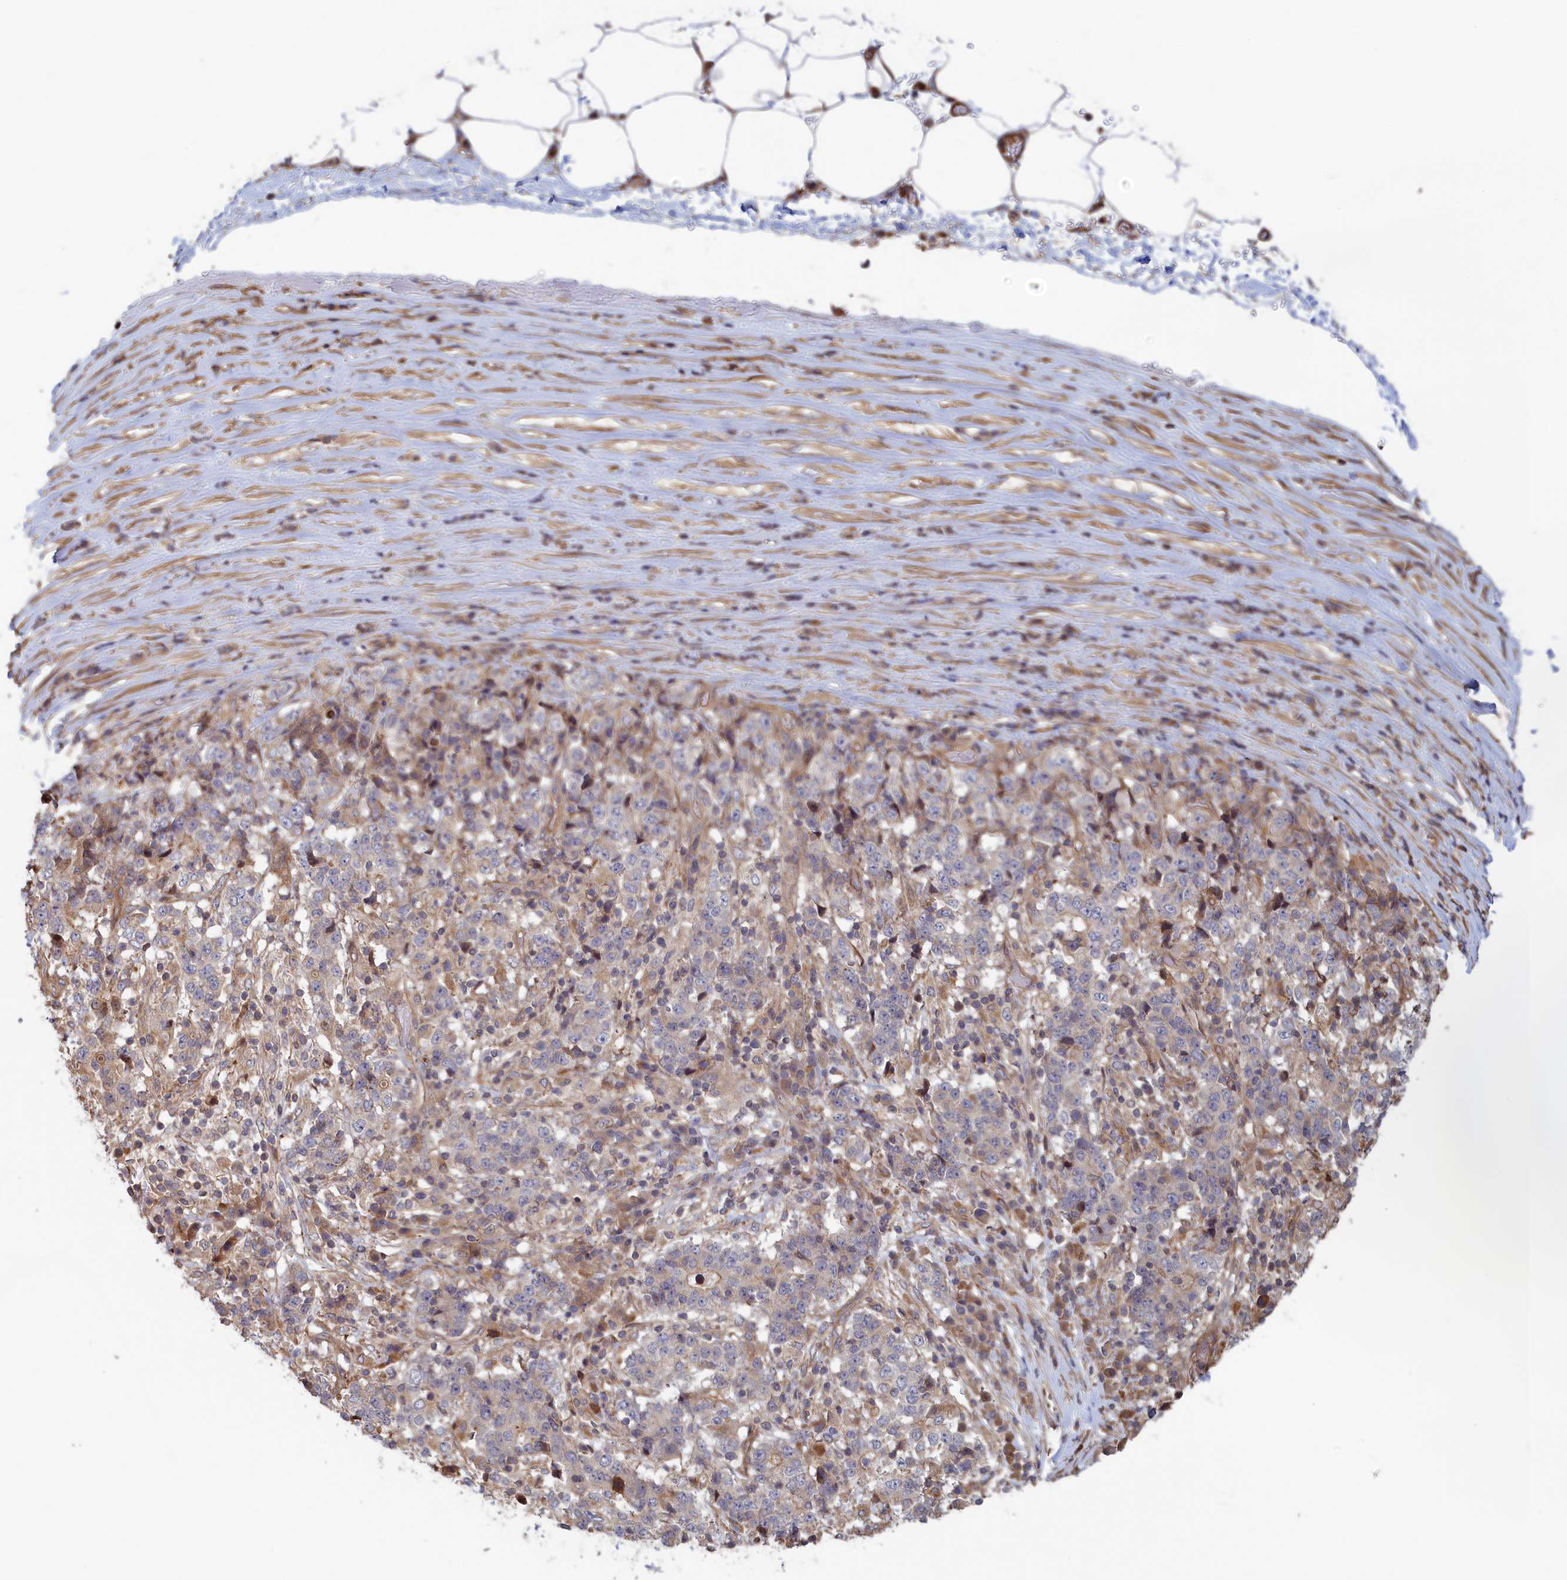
{"staining": {"intensity": "weak", "quantity": "<25%", "location": "cytoplasmic/membranous"}, "tissue": "stomach cancer", "cell_type": "Tumor cells", "image_type": "cancer", "snomed": [{"axis": "morphology", "description": "Adenocarcinoma, NOS"}, {"axis": "topography", "description": "Stomach"}], "caption": "There is no significant expression in tumor cells of stomach cancer (adenocarcinoma).", "gene": "RILPL1", "patient": {"sex": "male", "age": 59}}